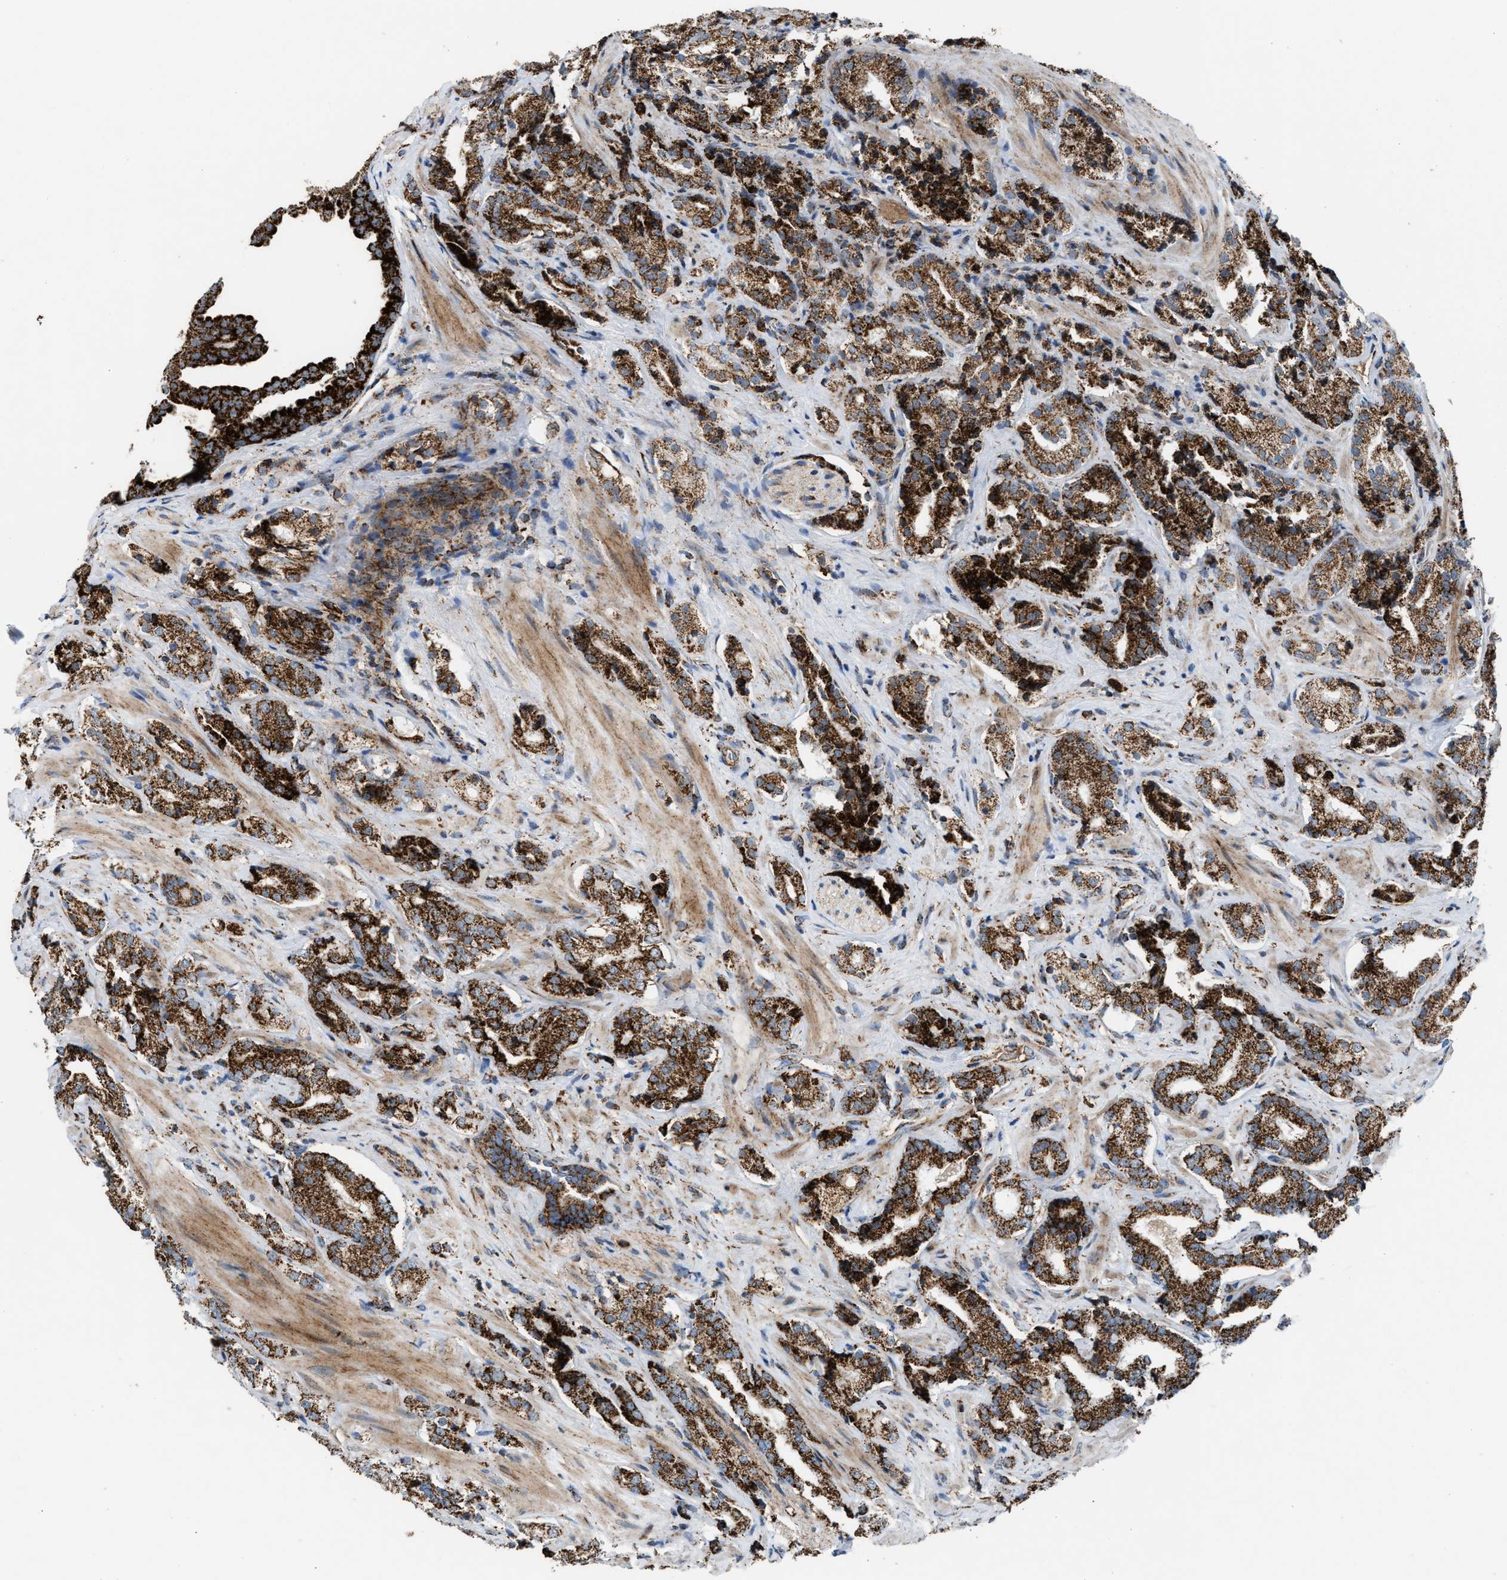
{"staining": {"intensity": "strong", "quantity": ">75%", "location": "cytoplasmic/membranous"}, "tissue": "prostate cancer", "cell_type": "Tumor cells", "image_type": "cancer", "snomed": [{"axis": "morphology", "description": "Adenocarcinoma, High grade"}, {"axis": "topography", "description": "Prostate"}], "caption": "DAB (3,3'-diaminobenzidine) immunohistochemical staining of human prostate adenocarcinoma (high-grade) demonstrates strong cytoplasmic/membranous protein staining in about >75% of tumor cells.", "gene": "PMPCA", "patient": {"sex": "male", "age": 71}}